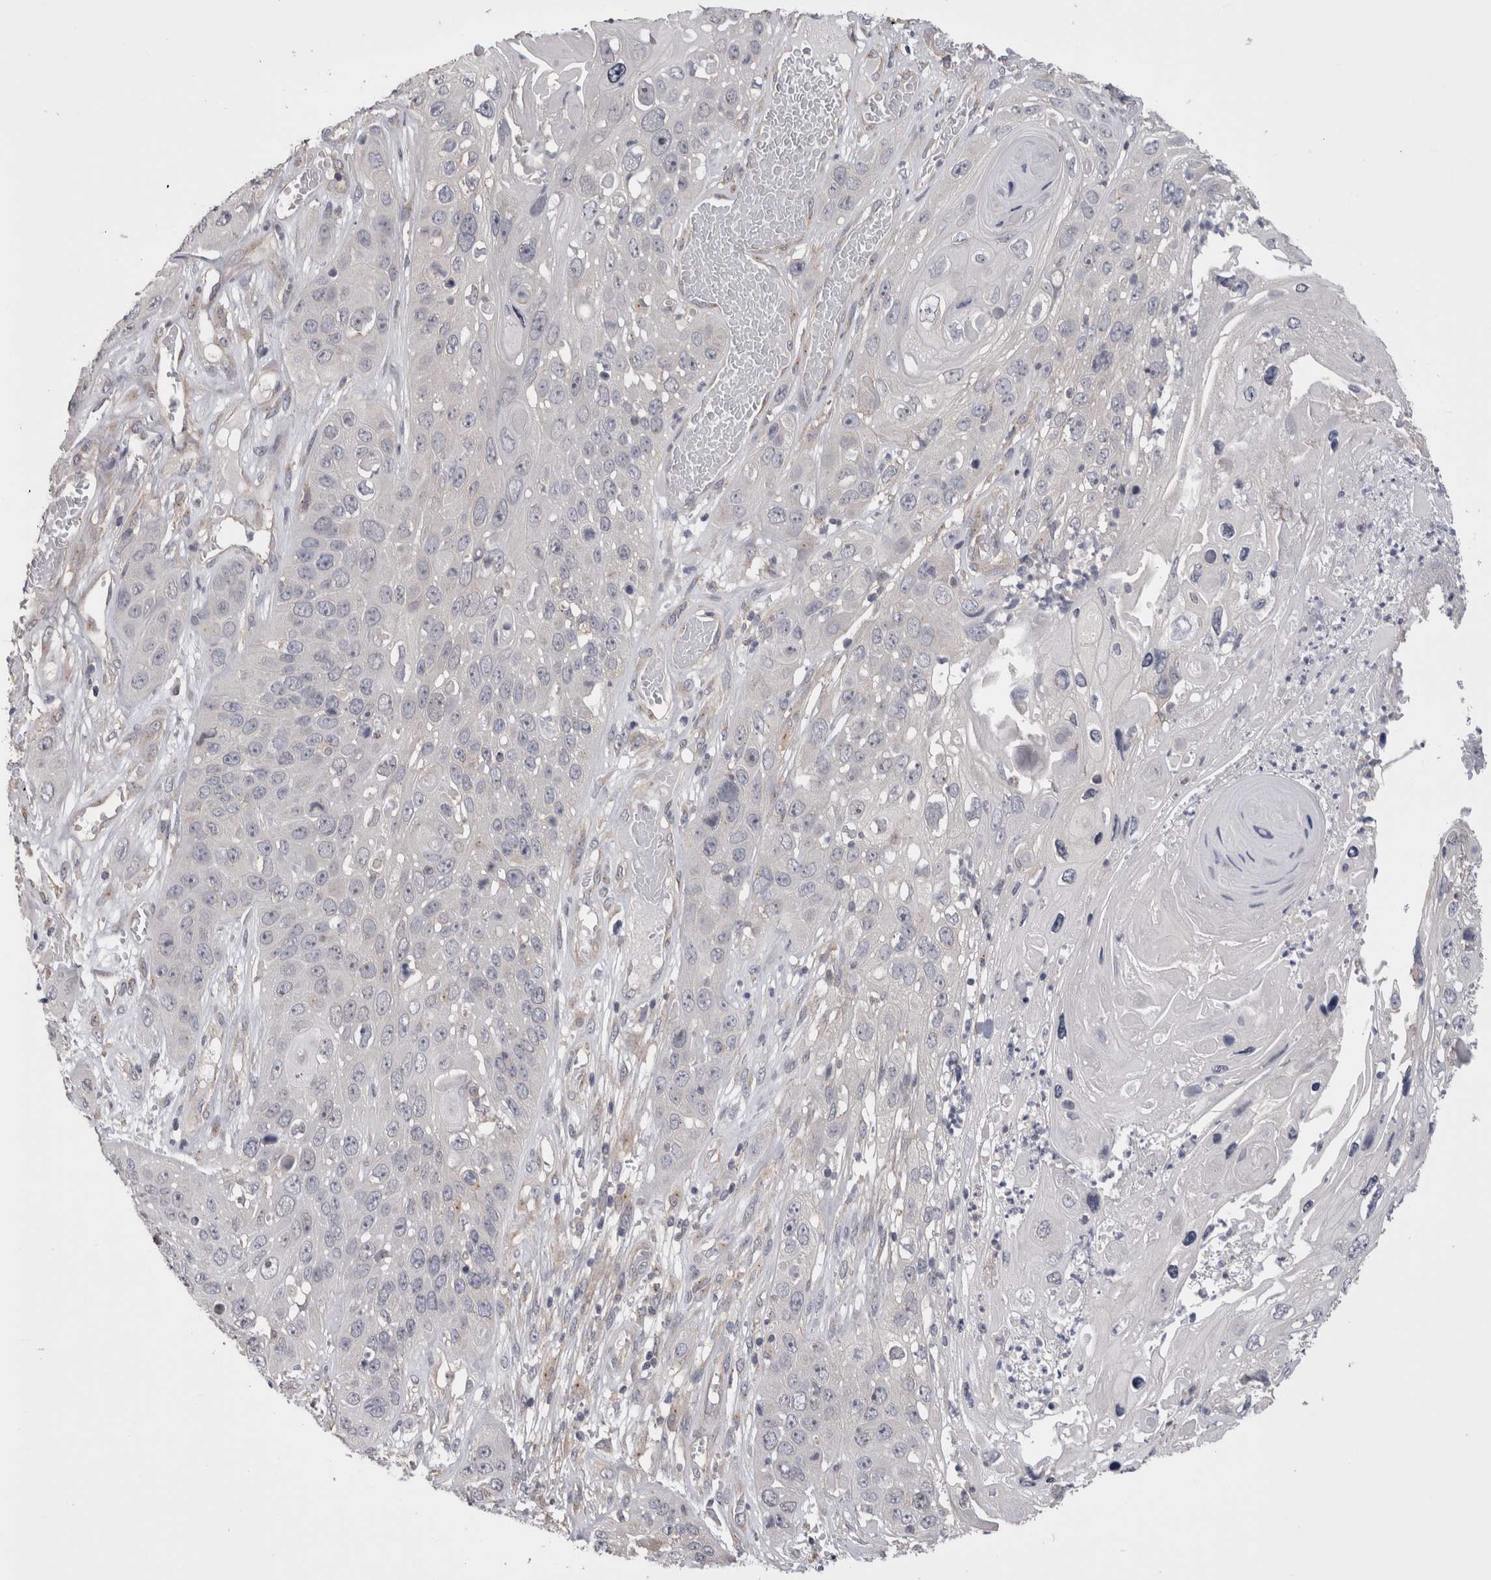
{"staining": {"intensity": "negative", "quantity": "none", "location": "none"}, "tissue": "skin cancer", "cell_type": "Tumor cells", "image_type": "cancer", "snomed": [{"axis": "morphology", "description": "Squamous cell carcinoma, NOS"}, {"axis": "topography", "description": "Skin"}], "caption": "Protein analysis of skin cancer (squamous cell carcinoma) reveals no significant expression in tumor cells. Nuclei are stained in blue.", "gene": "DCTN6", "patient": {"sex": "male", "age": 55}}